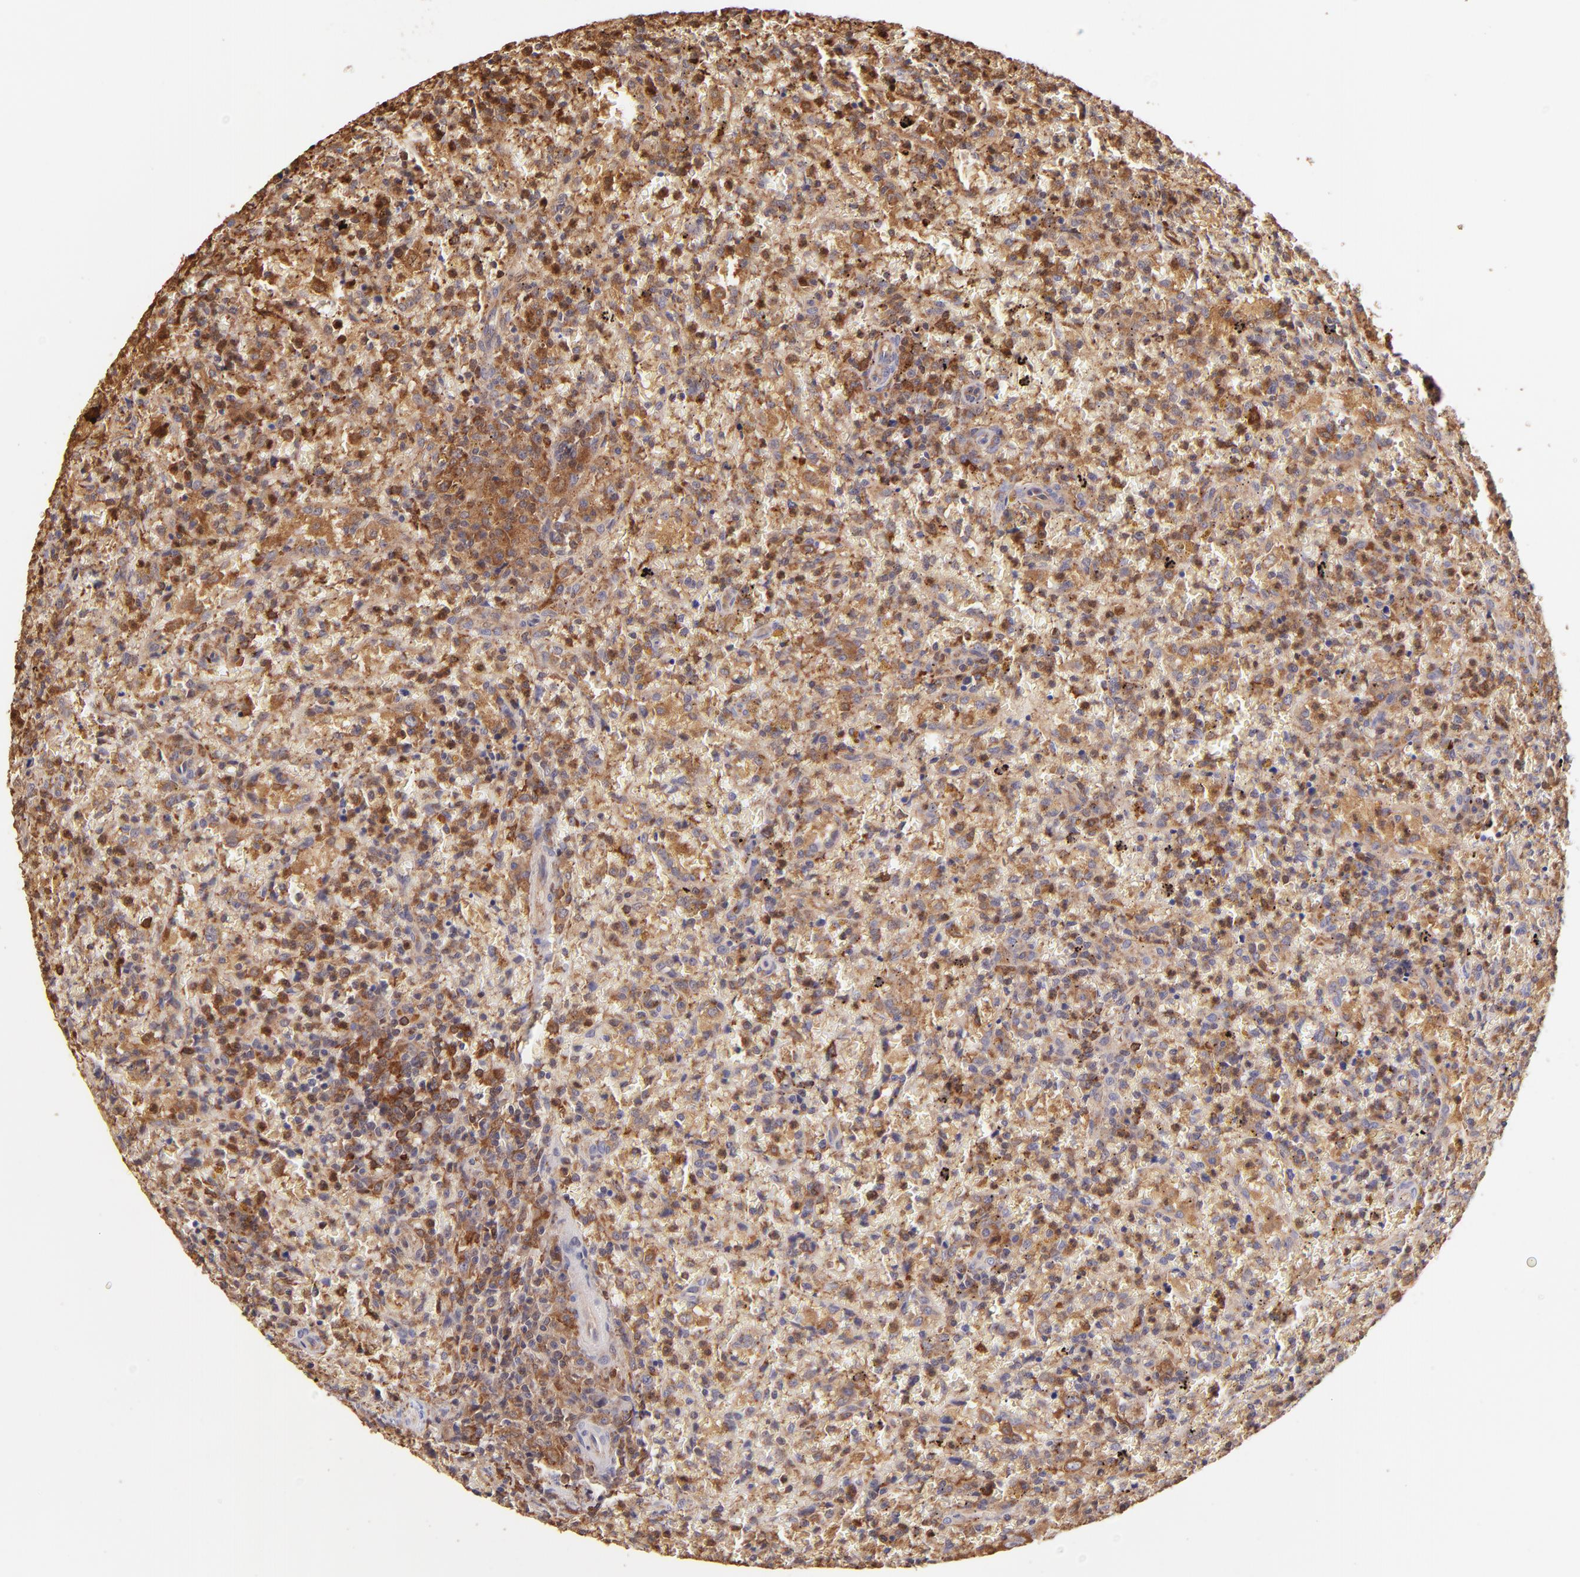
{"staining": {"intensity": "strong", "quantity": ">75%", "location": "cytoplasmic/membranous"}, "tissue": "lymphoma", "cell_type": "Tumor cells", "image_type": "cancer", "snomed": [{"axis": "morphology", "description": "Malignant lymphoma, non-Hodgkin's type, High grade"}, {"axis": "topography", "description": "Spleen"}, {"axis": "topography", "description": "Lymph node"}], "caption": "Immunohistochemical staining of malignant lymphoma, non-Hodgkin's type (high-grade) exhibits high levels of strong cytoplasmic/membranous expression in about >75% of tumor cells.", "gene": "BTK", "patient": {"sex": "female", "age": 70}}